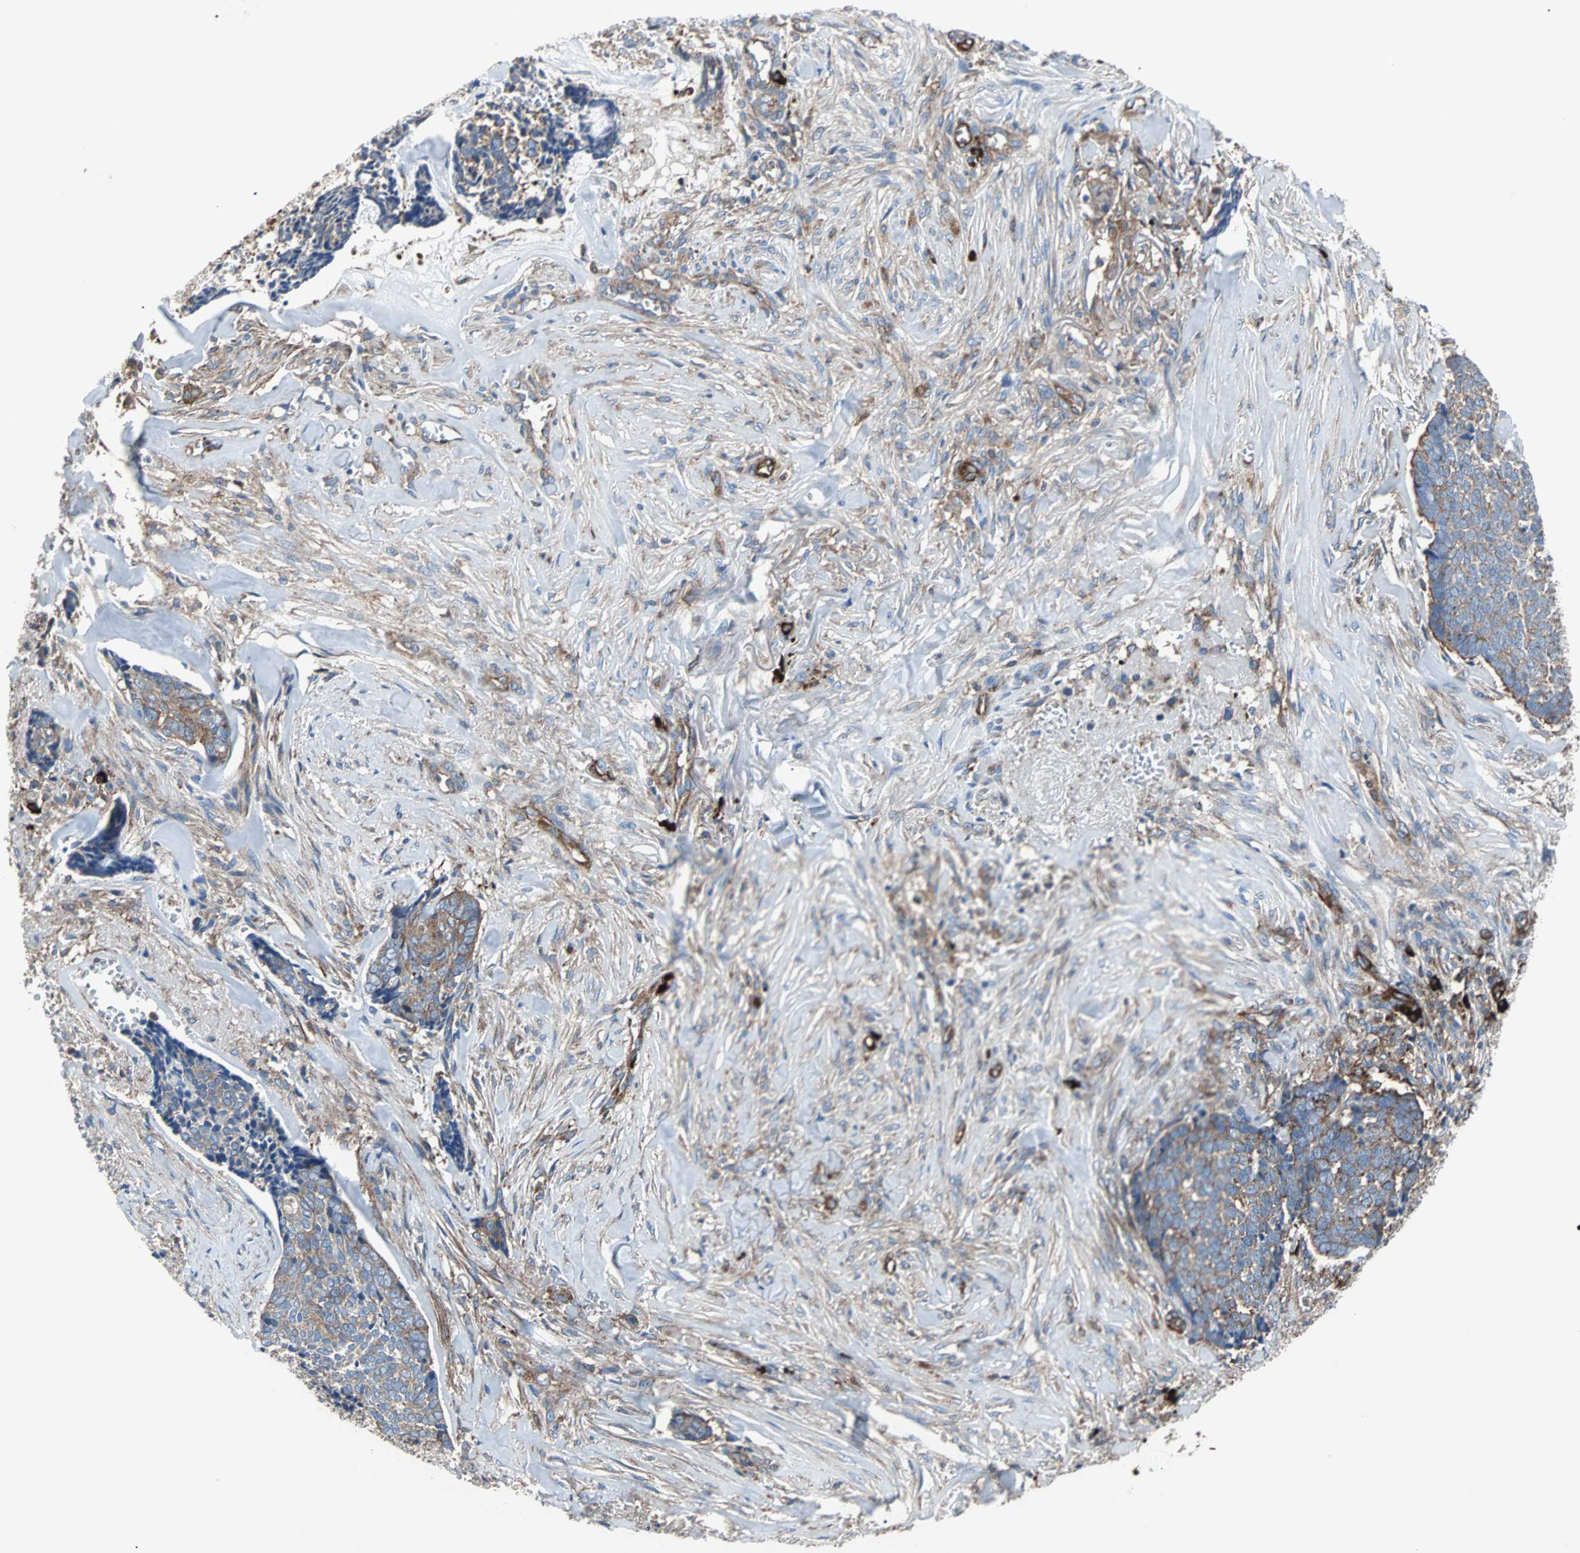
{"staining": {"intensity": "weak", "quantity": ">75%", "location": "cytoplasmic/membranous"}, "tissue": "skin cancer", "cell_type": "Tumor cells", "image_type": "cancer", "snomed": [{"axis": "morphology", "description": "Basal cell carcinoma"}, {"axis": "topography", "description": "Skin"}], "caption": "This is a micrograph of IHC staining of skin basal cell carcinoma, which shows weak staining in the cytoplasmic/membranous of tumor cells.", "gene": "PLCG2", "patient": {"sex": "male", "age": 84}}